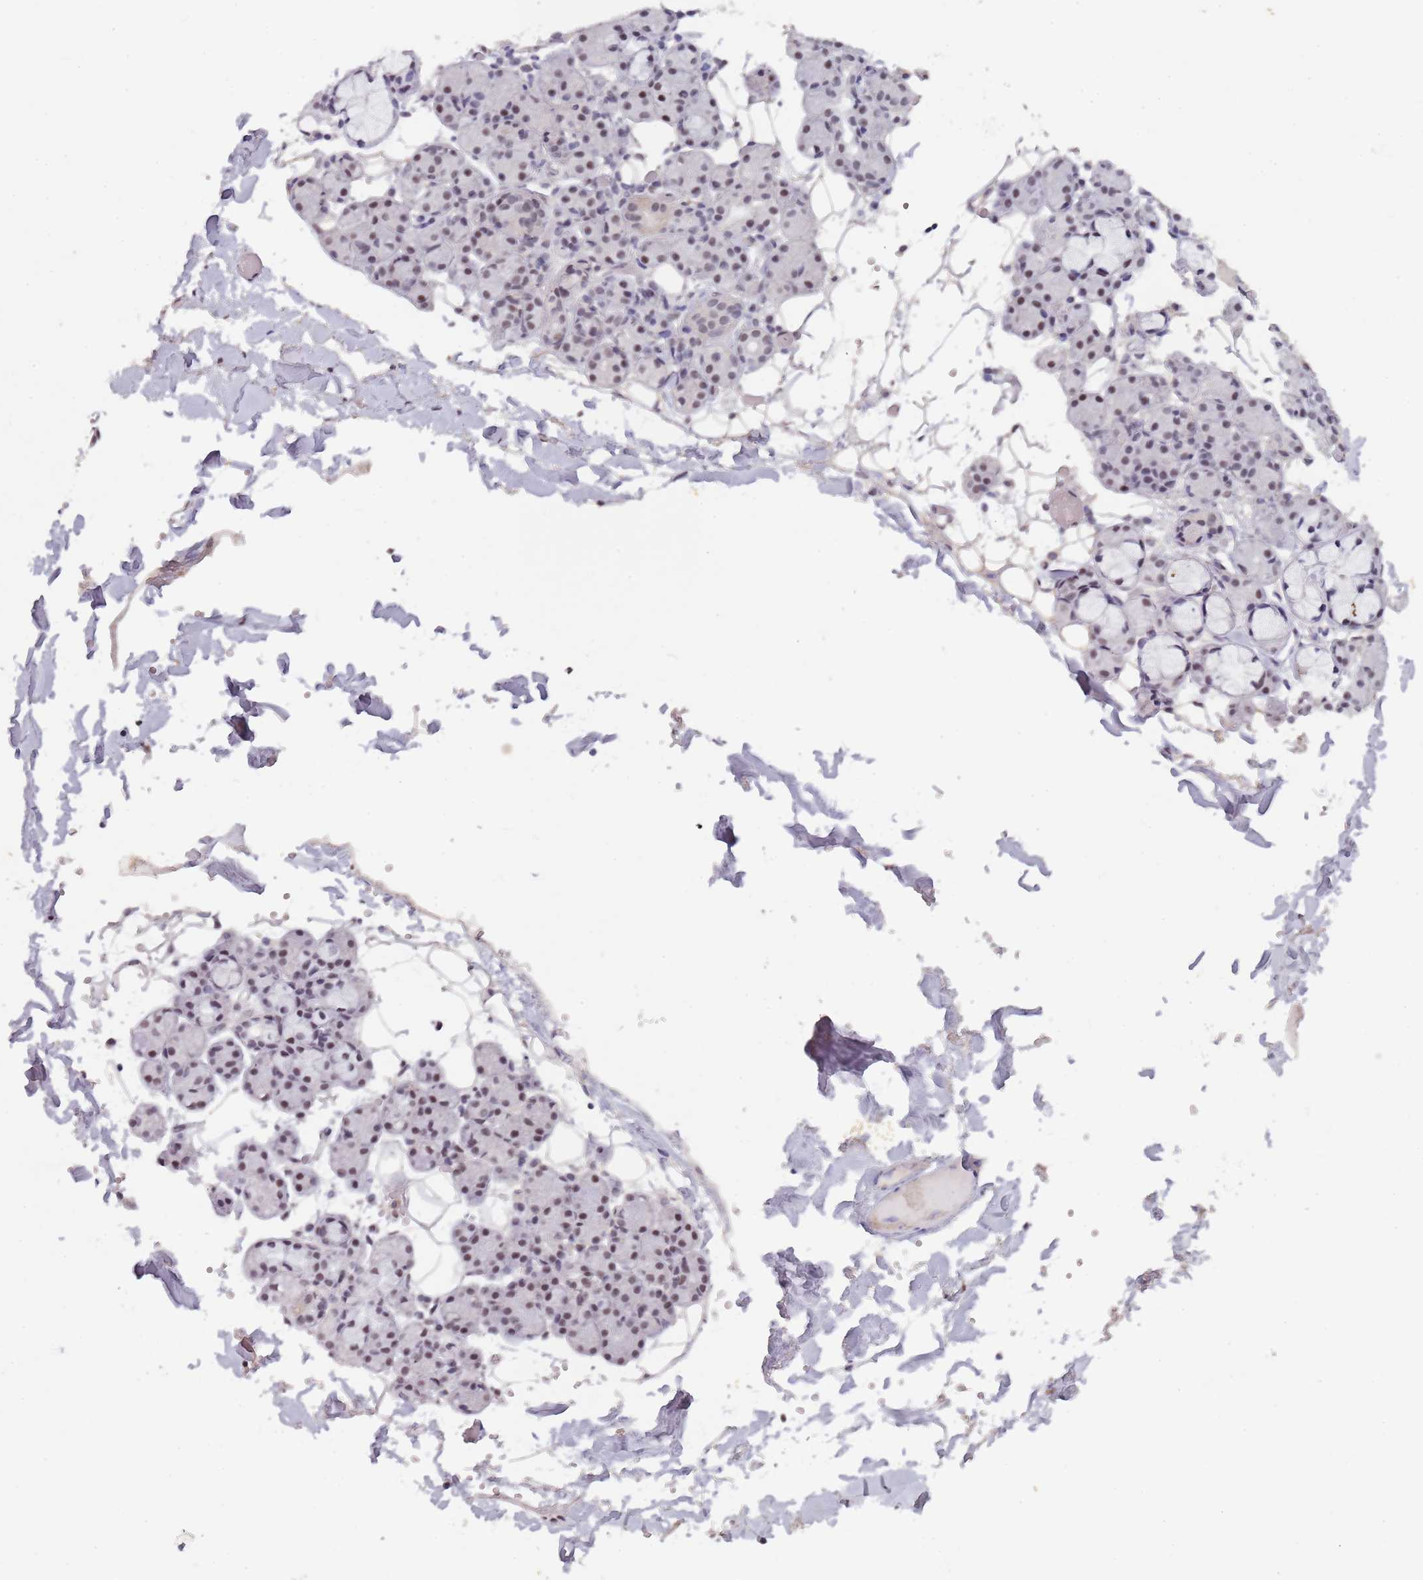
{"staining": {"intensity": "negative", "quantity": "none", "location": "none"}, "tissue": "salivary gland", "cell_type": "Glandular cells", "image_type": "normal", "snomed": [{"axis": "morphology", "description": "Normal tissue, NOS"}, {"axis": "topography", "description": "Salivary gland"}], "caption": "Image shows no significant protein positivity in glandular cells of normal salivary gland.", "gene": "CIZ1", "patient": {"sex": "male", "age": 63}}